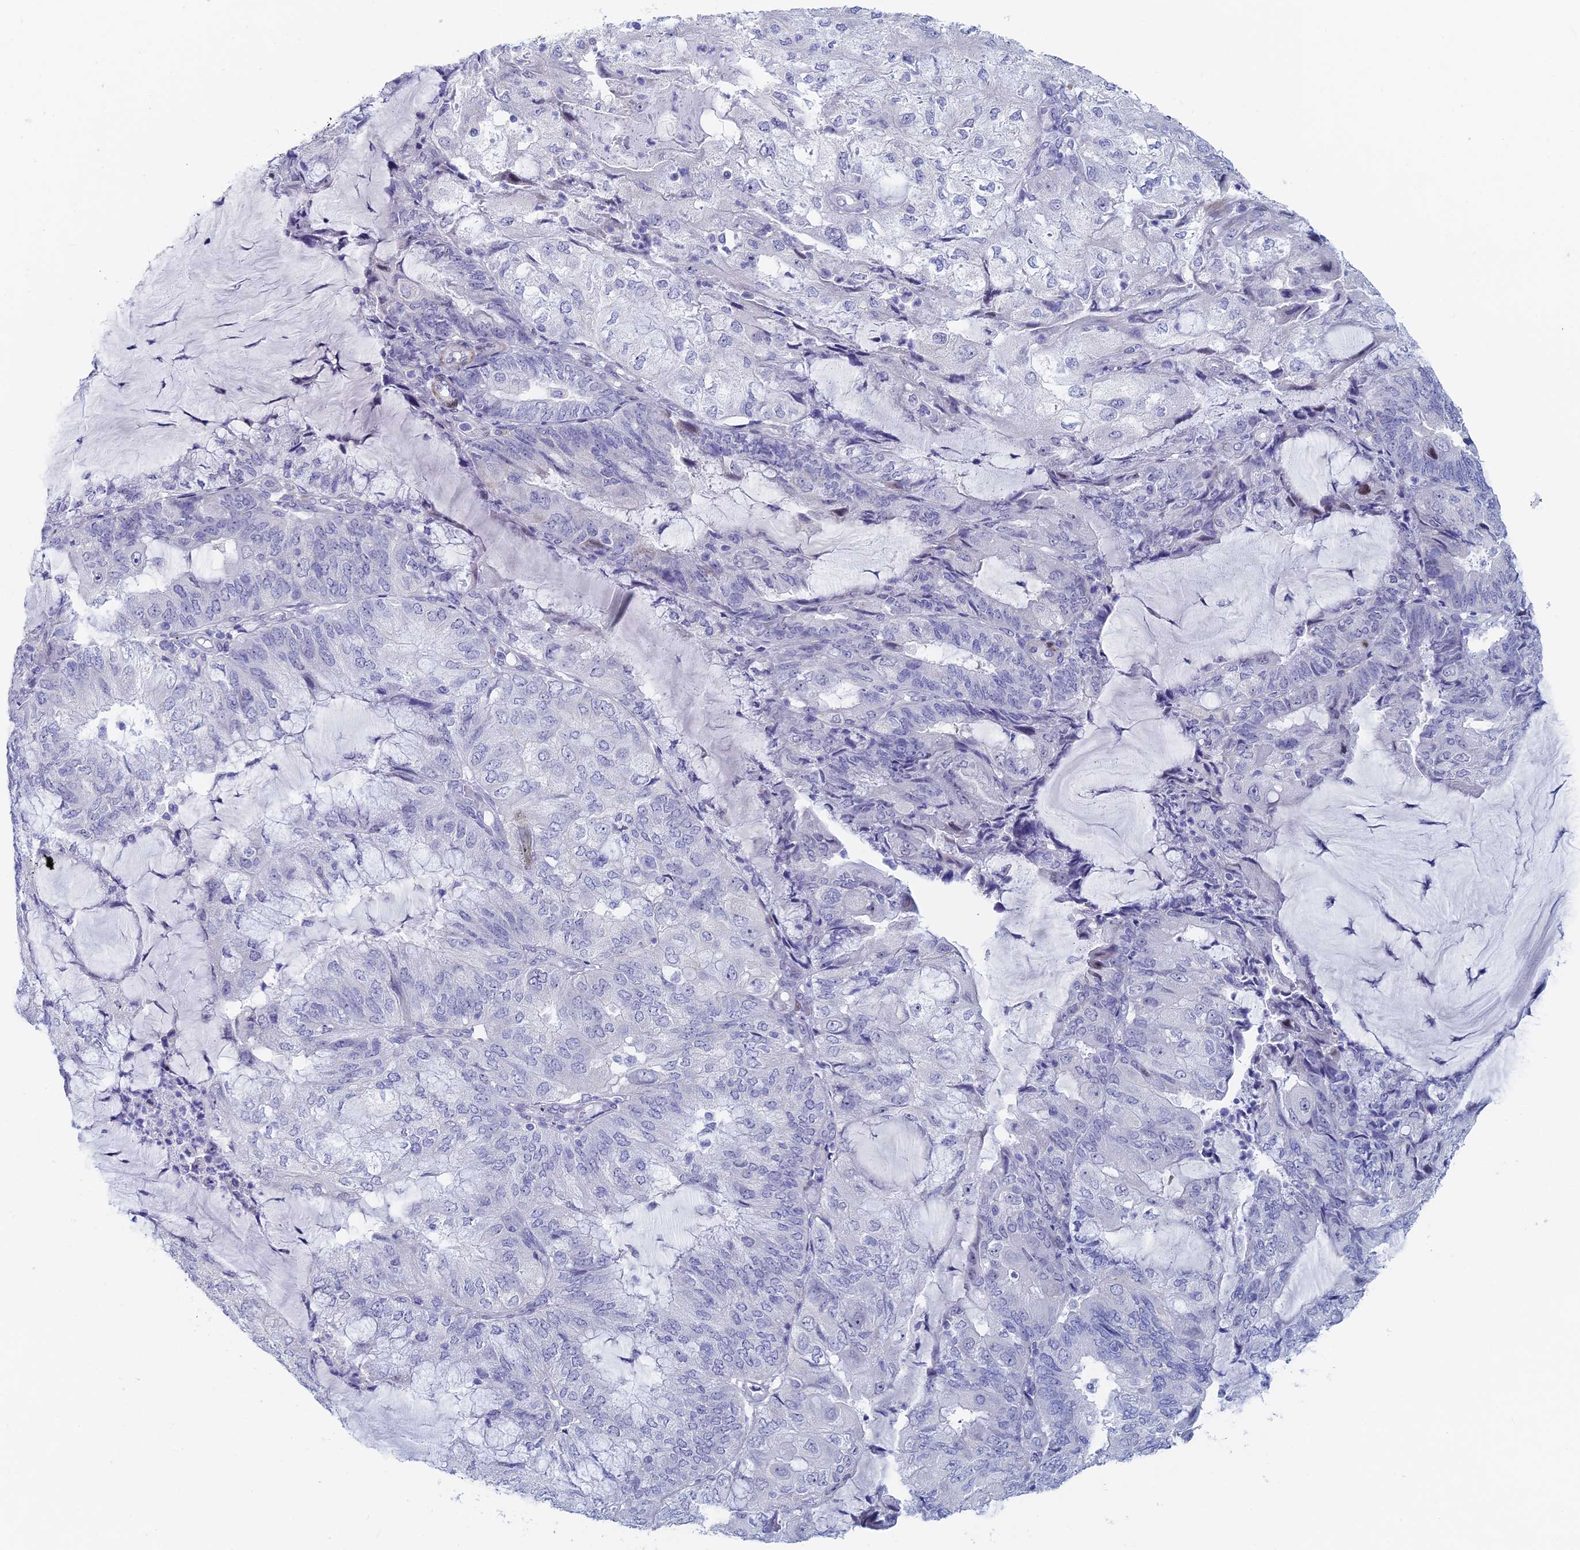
{"staining": {"intensity": "negative", "quantity": "none", "location": "none"}, "tissue": "endometrial cancer", "cell_type": "Tumor cells", "image_type": "cancer", "snomed": [{"axis": "morphology", "description": "Adenocarcinoma, NOS"}, {"axis": "topography", "description": "Endometrium"}], "caption": "DAB (3,3'-diaminobenzidine) immunohistochemical staining of human endometrial cancer (adenocarcinoma) displays no significant expression in tumor cells.", "gene": "DRGX", "patient": {"sex": "female", "age": 81}}